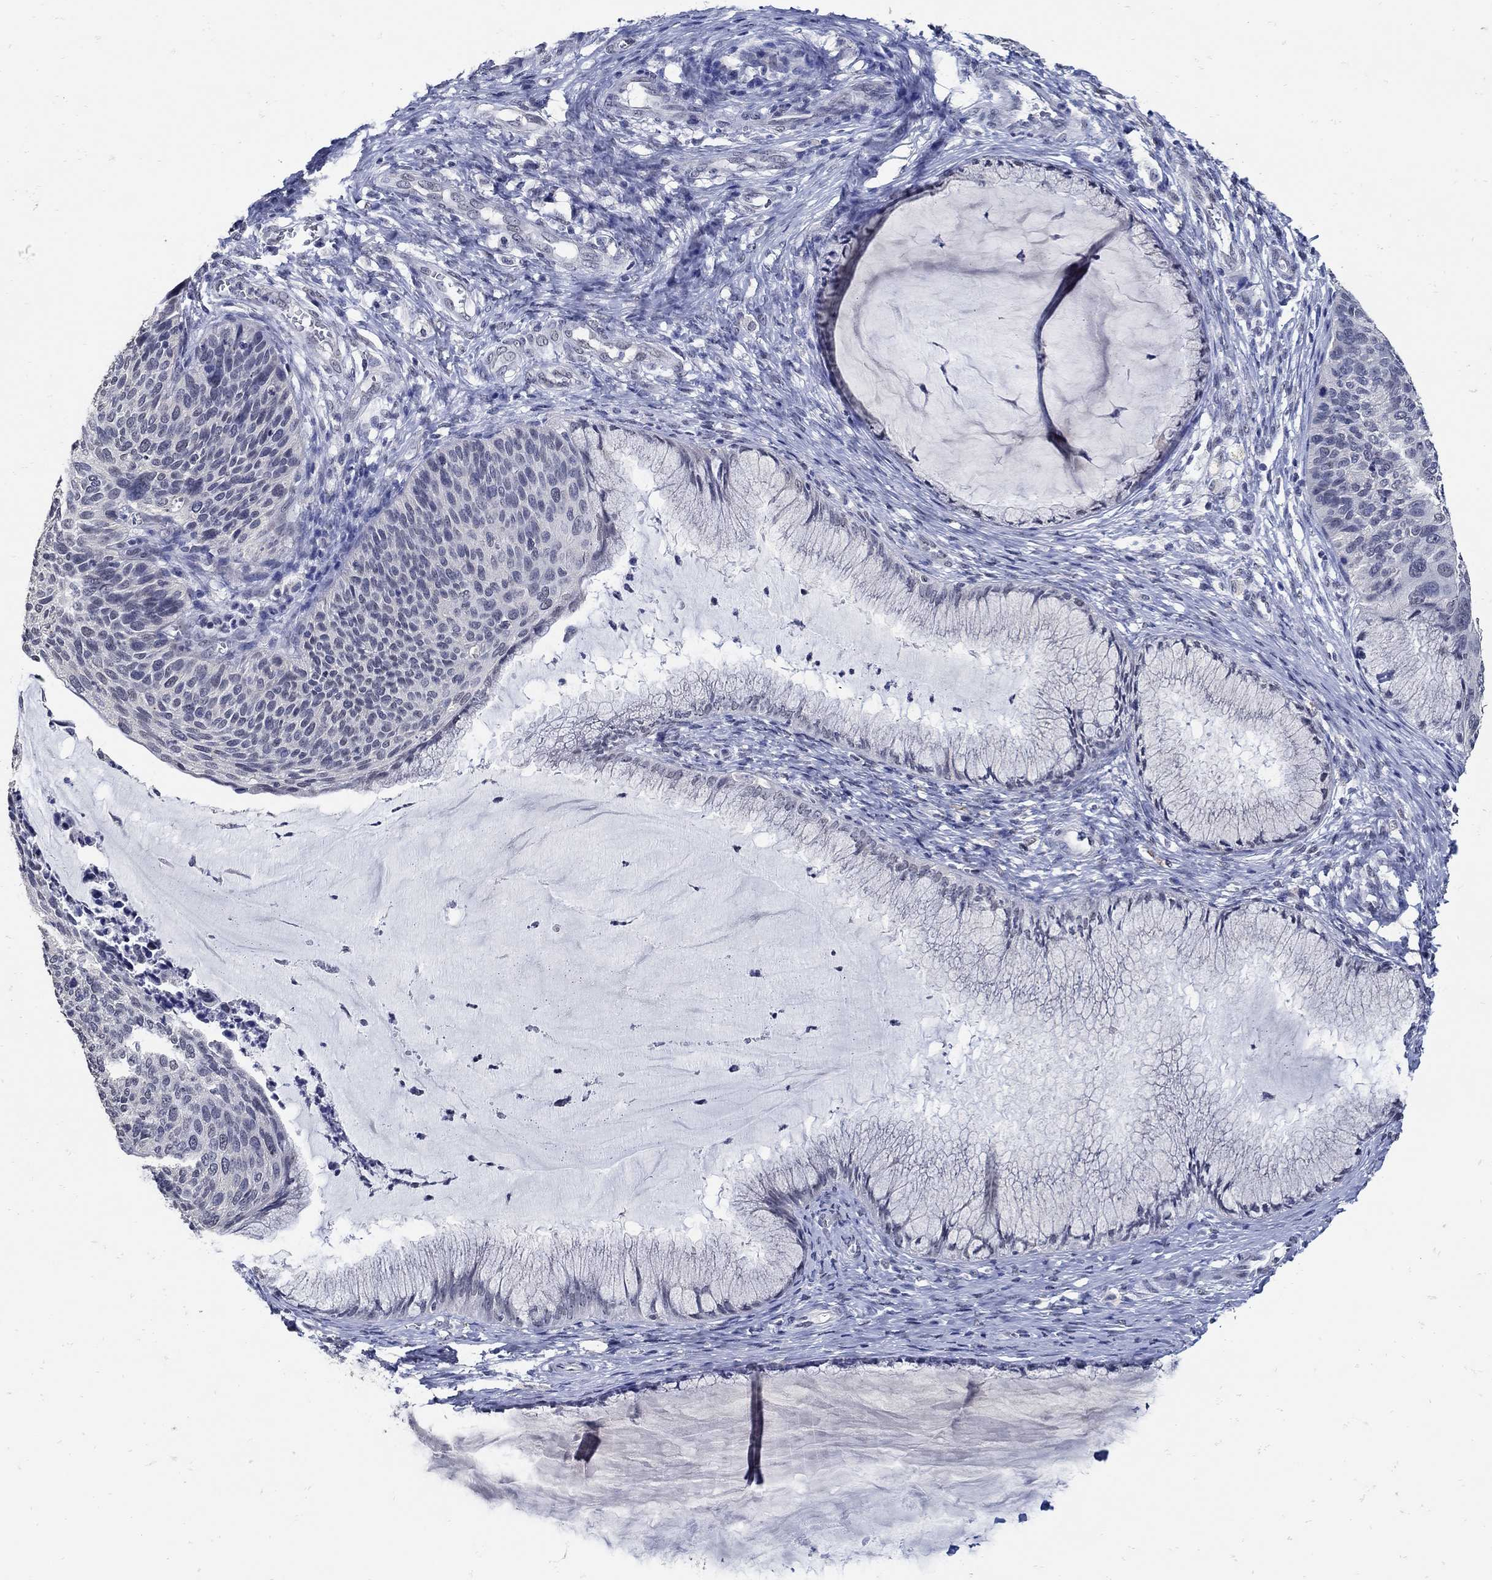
{"staining": {"intensity": "negative", "quantity": "none", "location": "none"}, "tissue": "cervical cancer", "cell_type": "Tumor cells", "image_type": "cancer", "snomed": [{"axis": "morphology", "description": "Squamous cell carcinoma, NOS"}, {"axis": "topography", "description": "Cervix"}], "caption": "Immunohistochemical staining of human squamous cell carcinoma (cervical) displays no significant staining in tumor cells.", "gene": "KCNN3", "patient": {"sex": "female", "age": 36}}